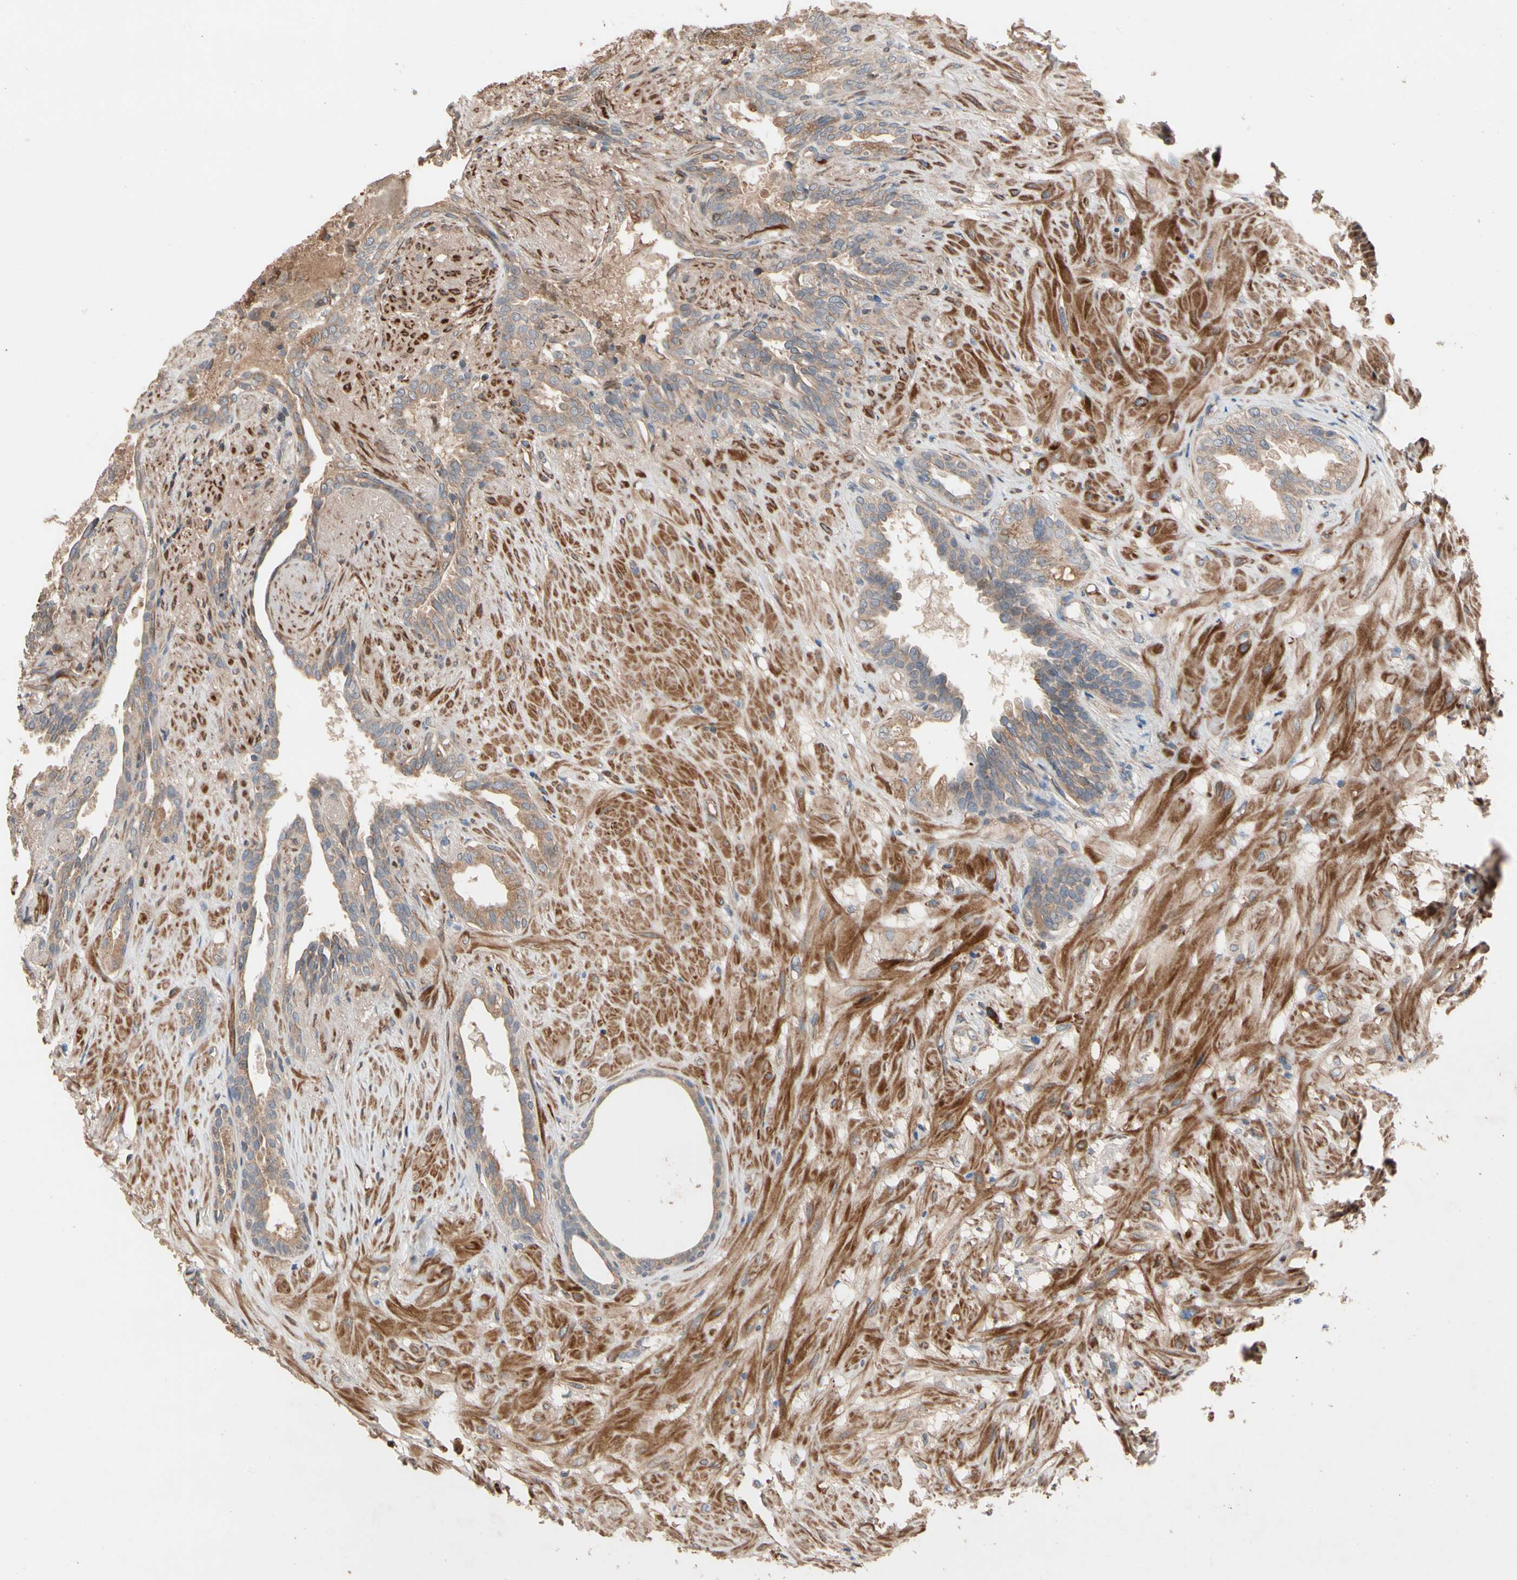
{"staining": {"intensity": "weak", "quantity": ">75%", "location": "cytoplasmic/membranous"}, "tissue": "seminal vesicle", "cell_type": "Glandular cells", "image_type": "normal", "snomed": [{"axis": "morphology", "description": "Normal tissue, NOS"}, {"axis": "topography", "description": "Seminal veicle"}], "caption": "Brown immunohistochemical staining in unremarkable human seminal vesicle shows weak cytoplasmic/membranous positivity in approximately >75% of glandular cells.", "gene": "GCK", "patient": {"sex": "male", "age": 61}}